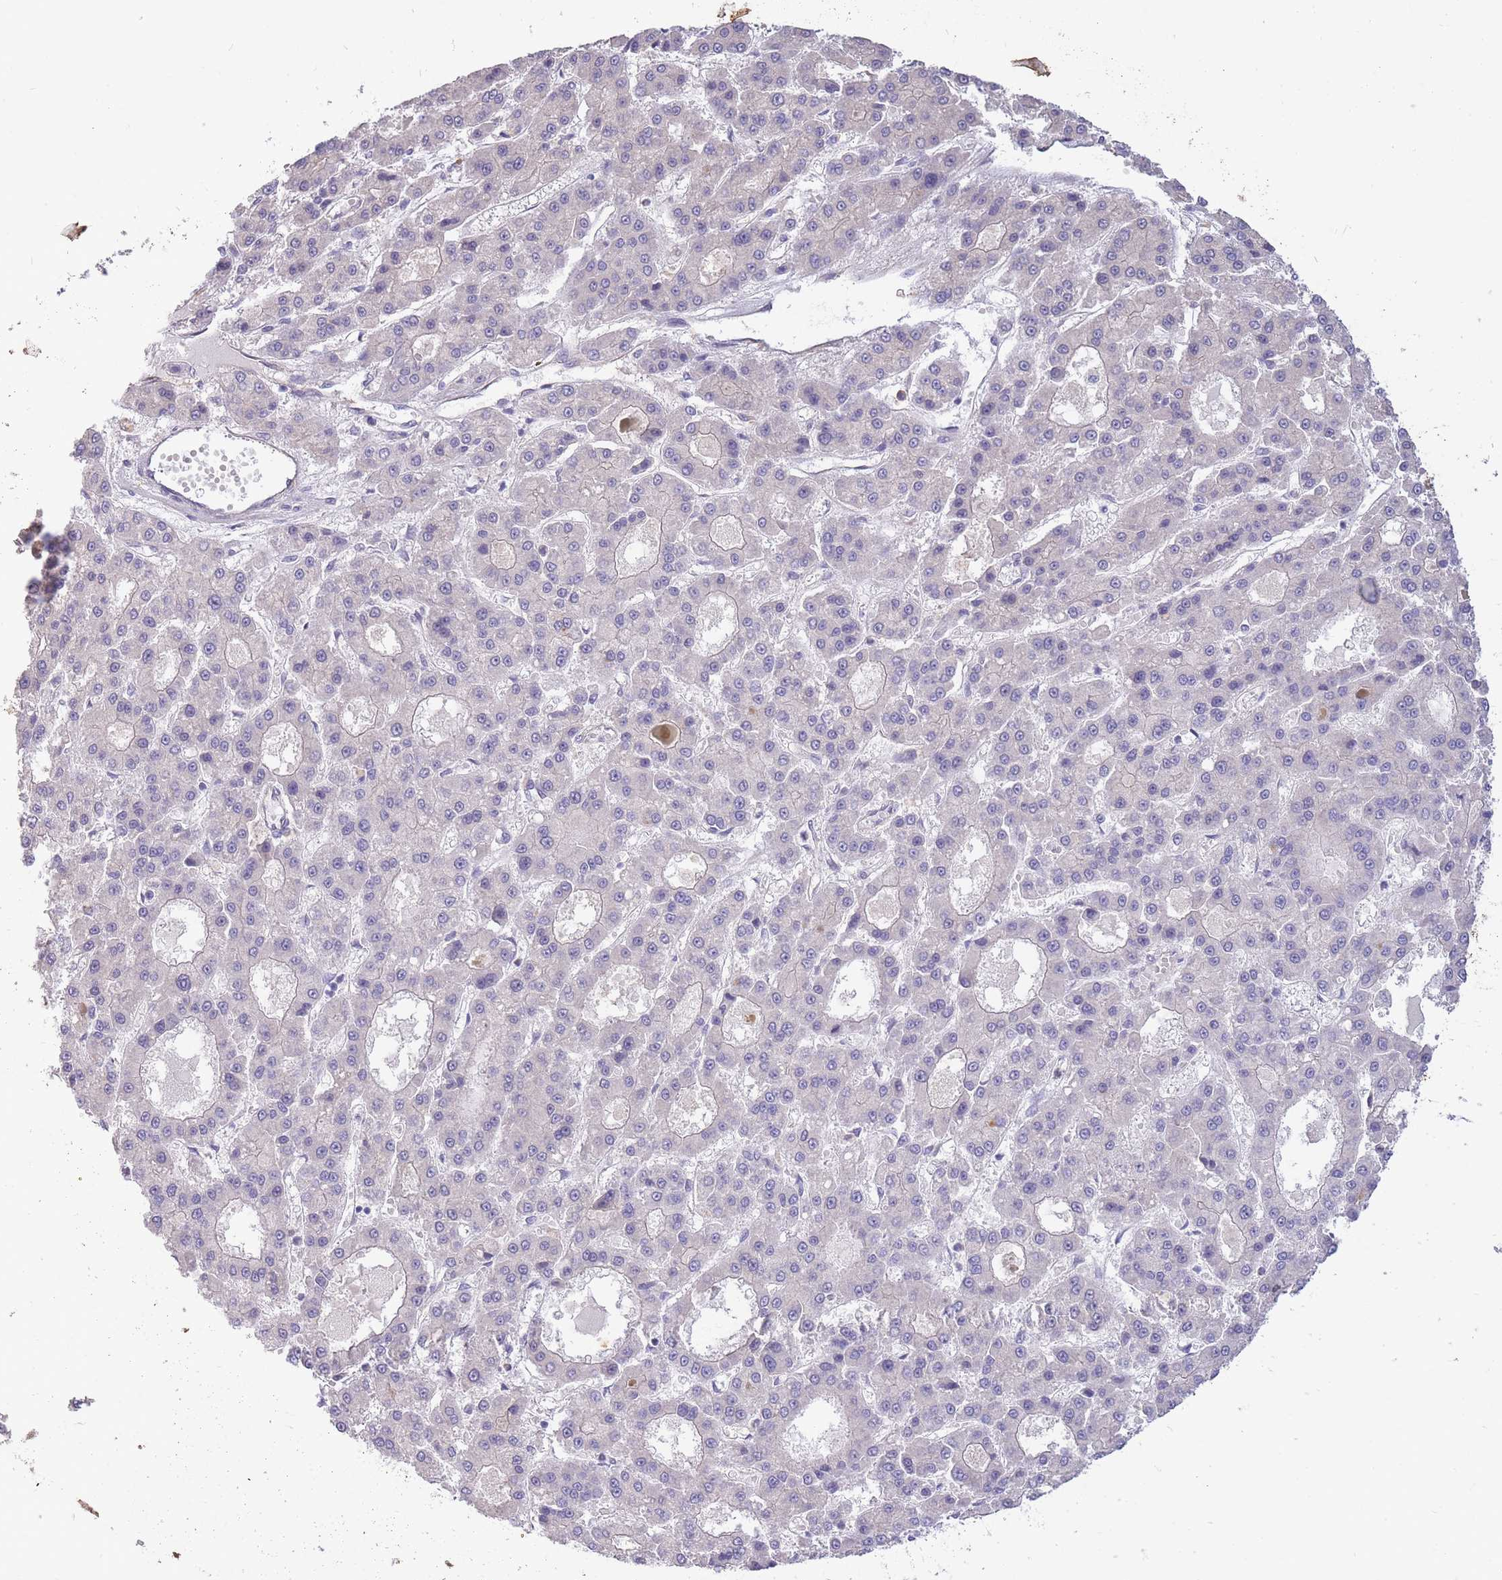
{"staining": {"intensity": "negative", "quantity": "none", "location": "none"}, "tissue": "liver cancer", "cell_type": "Tumor cells", "image_type": "cancer", "snomed": [{"axis": "morphology", "description": "Carcinoma, Hepatocellular, NOS"}, {"axis": "topography", "description": "Liver"}], "caption": "The immunohistochemistry (IHC) photomicrograph has no significant expression in tumor cells of hepatocellular carcinoma (liver) tissue.", "gene": "SMC6", "patient": {"sex": "male", "age": 70}}